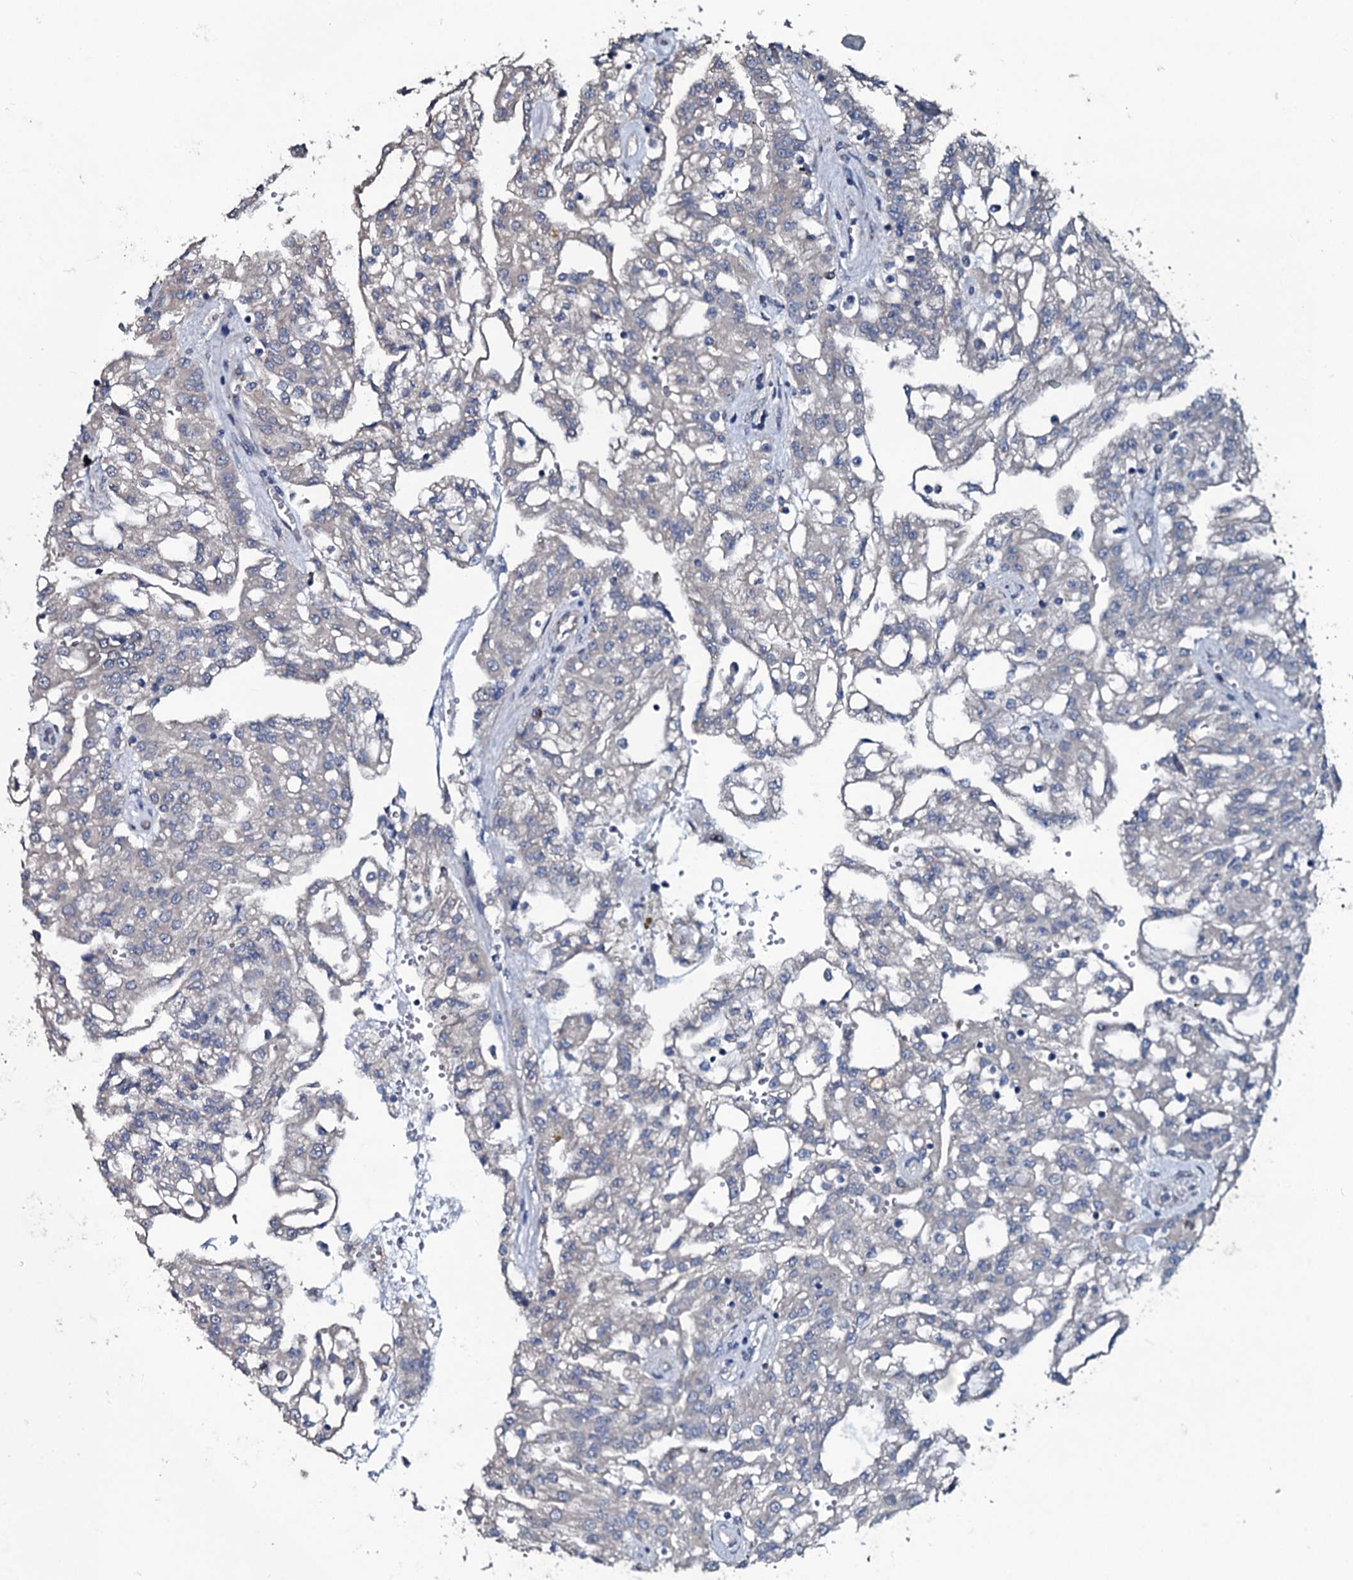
{"staining": {"intensity": "negative", "quantity": "none", "location": "none"}, "tissue": "renal cancer", "cell_type": "Tumor cells", "image_type": "cancer", "snomed": [{"axis": "morphology", "description": "Adenocarcinoma, NOS"}, {"axis": "topography", "description": "Kidney"}], "caption": "An image of renal cancer stained for a protein displays no brown staining in tumor cells.", "gene": "IL12B", "patient": {"sex": "male", "age": 63}}